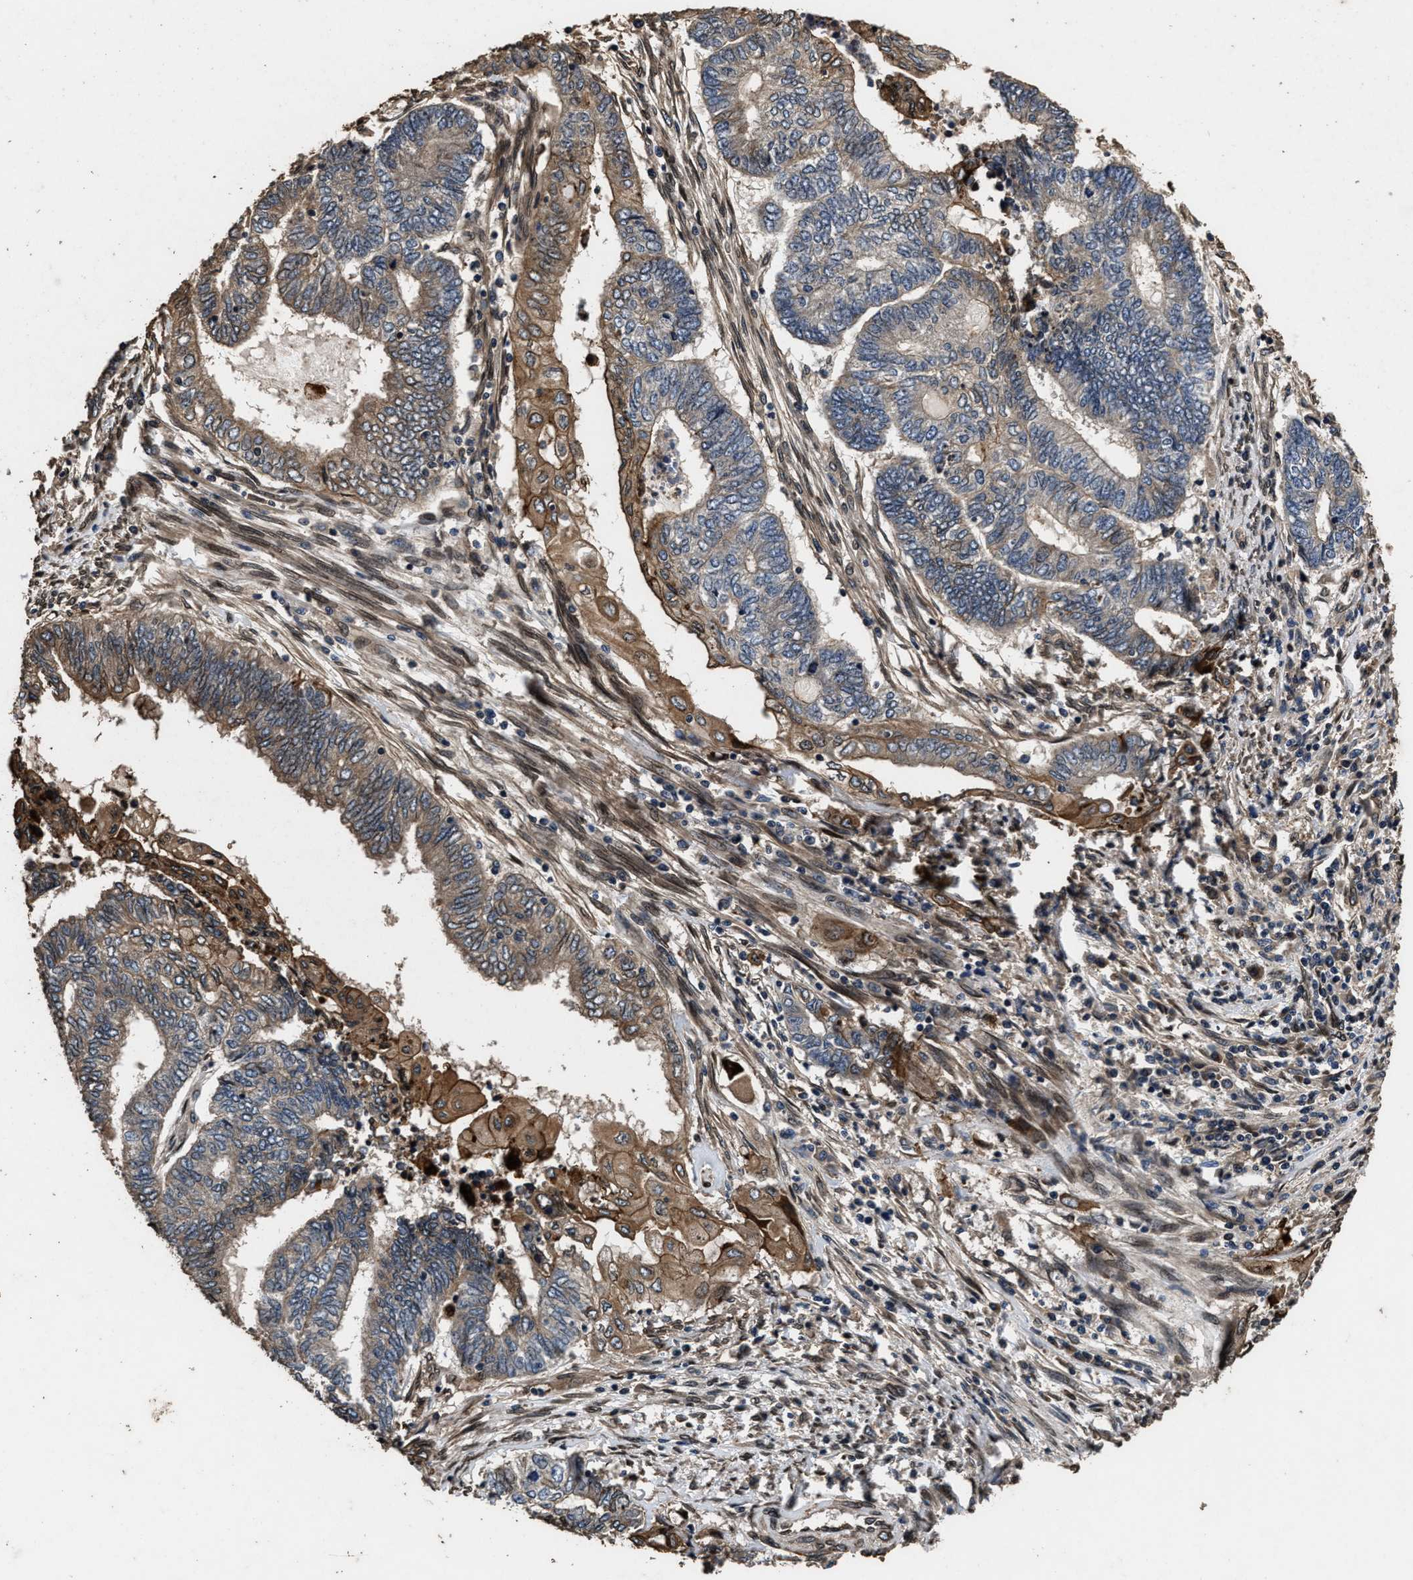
{"staining": {"intensity": "weak", "quantity": ">75%", "location": "cytoplasmic/membranous"}, "tissue": "endometrial cancer", "cell_type": "Tumor cells", "image_type": "cancer", "snomed": [{"axis": "morphology", "description": "Adenocarcinoma, NOS"}, {"axis": "topography", "description": "Uterus"}, {"axis": "topography", "description": "Endometrium"}], "caption": "About >75% of tumor cells in human endometrial adenocarcinoma display weak cytoplasmic/membranous protein expression as visualized by brown immunohistochemical staining.", "gene": "ACCS", "patient": {"sex": "female", "age": 70}}